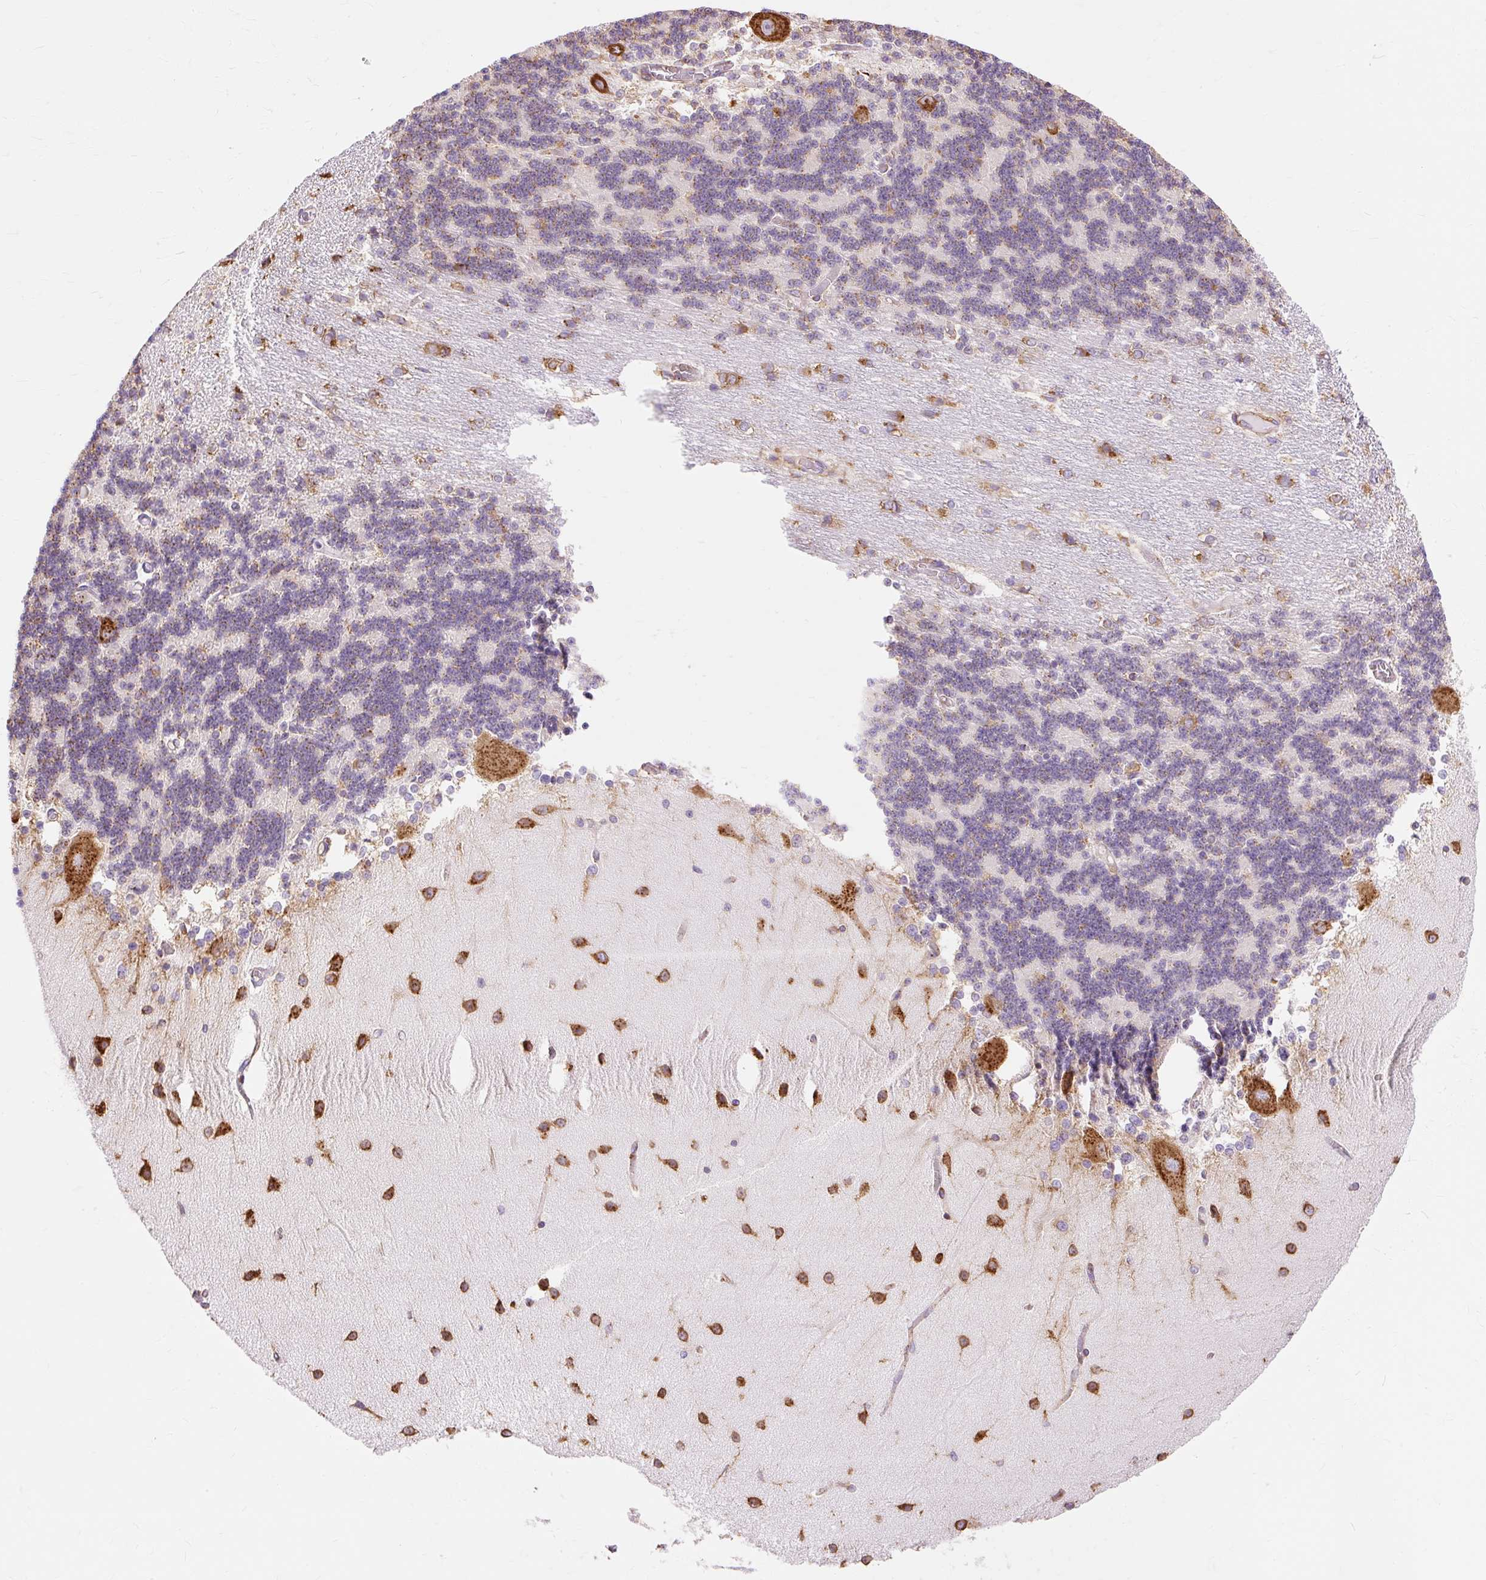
{"staining": {"intensity": "moderate", "quantity": "<25%", "location": "cytoplasmic/membranous"}, "tissue": "cerebellum", "cell_type": "Cells in granular layer", "image_type": "normal", "snomed": [{"axis": "morphology", "description": "Normal tissue, NOS"}, {"axis": "topography", "description": "Cerebellum"}], "caption": "Brown immunohistochemical staining in normal human cerebellum reveals moderate cytoplasmic/membranous positivity in approximately <25% of cells in granular layer. (DAB (3,3'-diaminobenzidine) IHC, brown staining for protein, blue staining for nuclei).", "gene": "ENSG00000260836", "patient": {"sex": "female", "age": 54}}